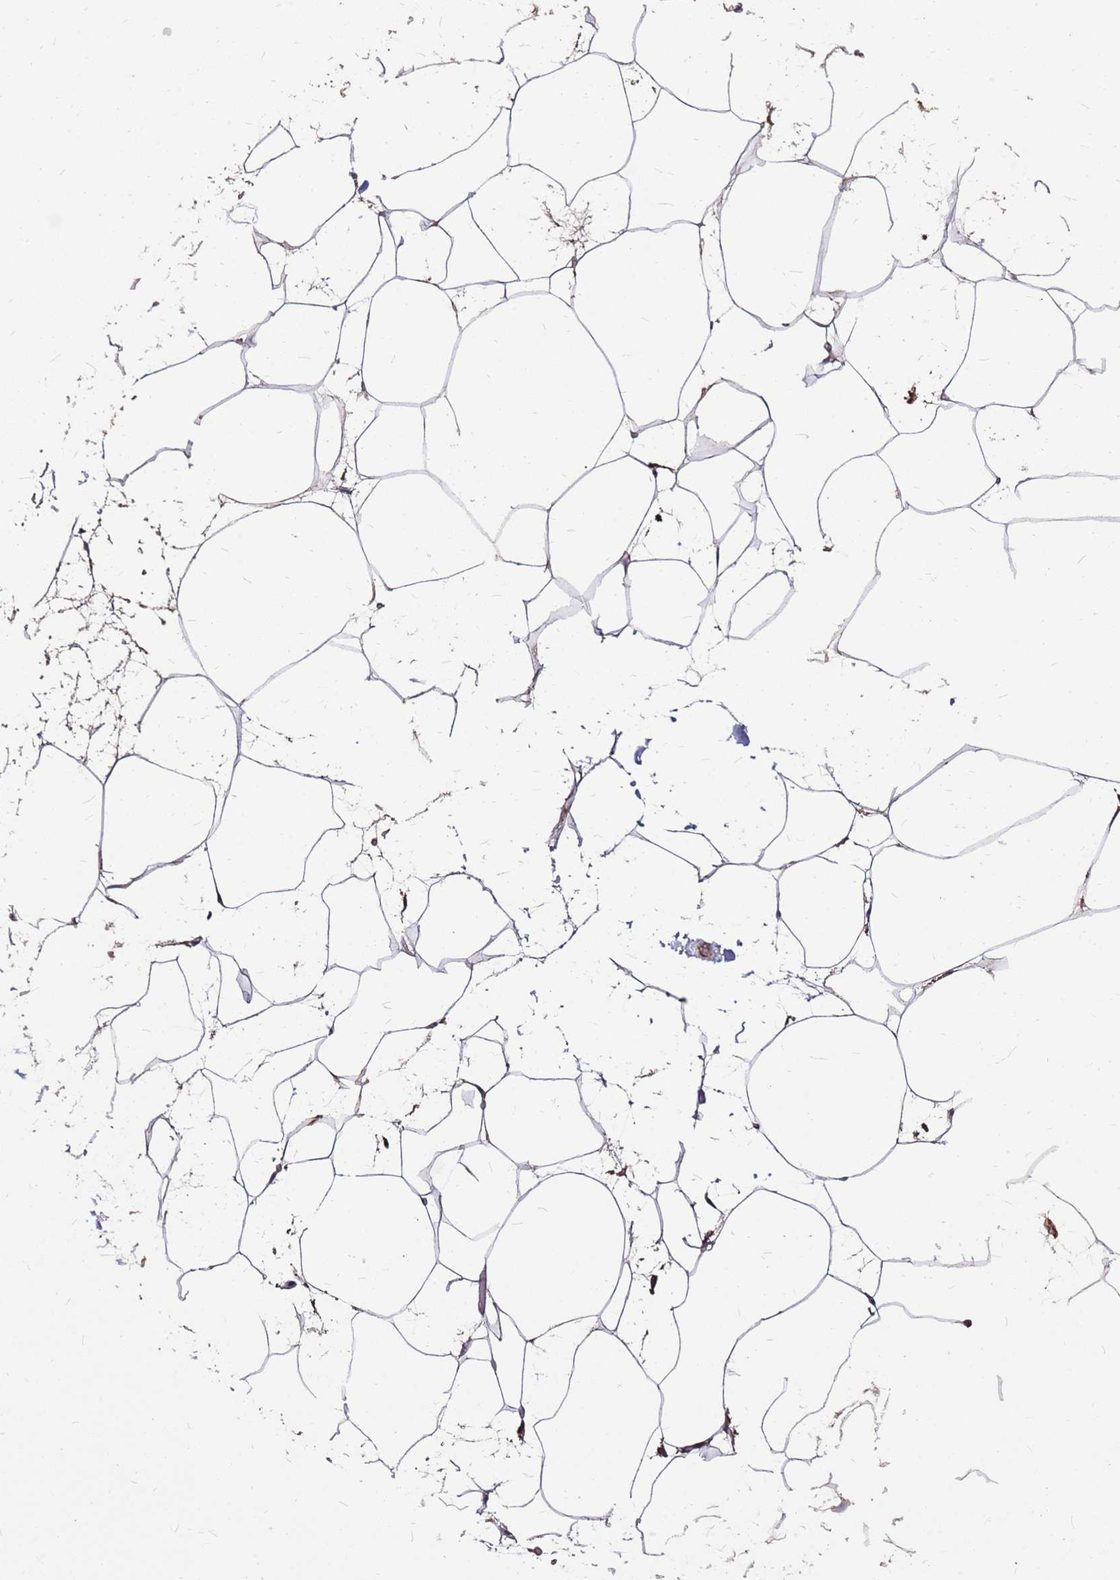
{"staining": {"intensity": "negative", "quantity": "none", "location": "none"}, "tissue": "adipose tissue", "cell_type": "Adipocytes", "image_type": "normal", "snomed": [{"axis": "morphology", "description": "Normal tissue, NOS"}, {"axis": "topography", "description": "Adipose tissue"}], "caption": "Immunohistochemistry (IHC) of unremarkable human adipose tissue exhibits no expression in adipocytes. (Stains: DAB (3,3'-diaminobenzidine) immunohistochemistry (IHC) with hematoxylin counter stain, Microscopy: brightfield microscopy at high magnification).", "gene": "EXD3", "patient": {"sex": "female", "age": 37}}